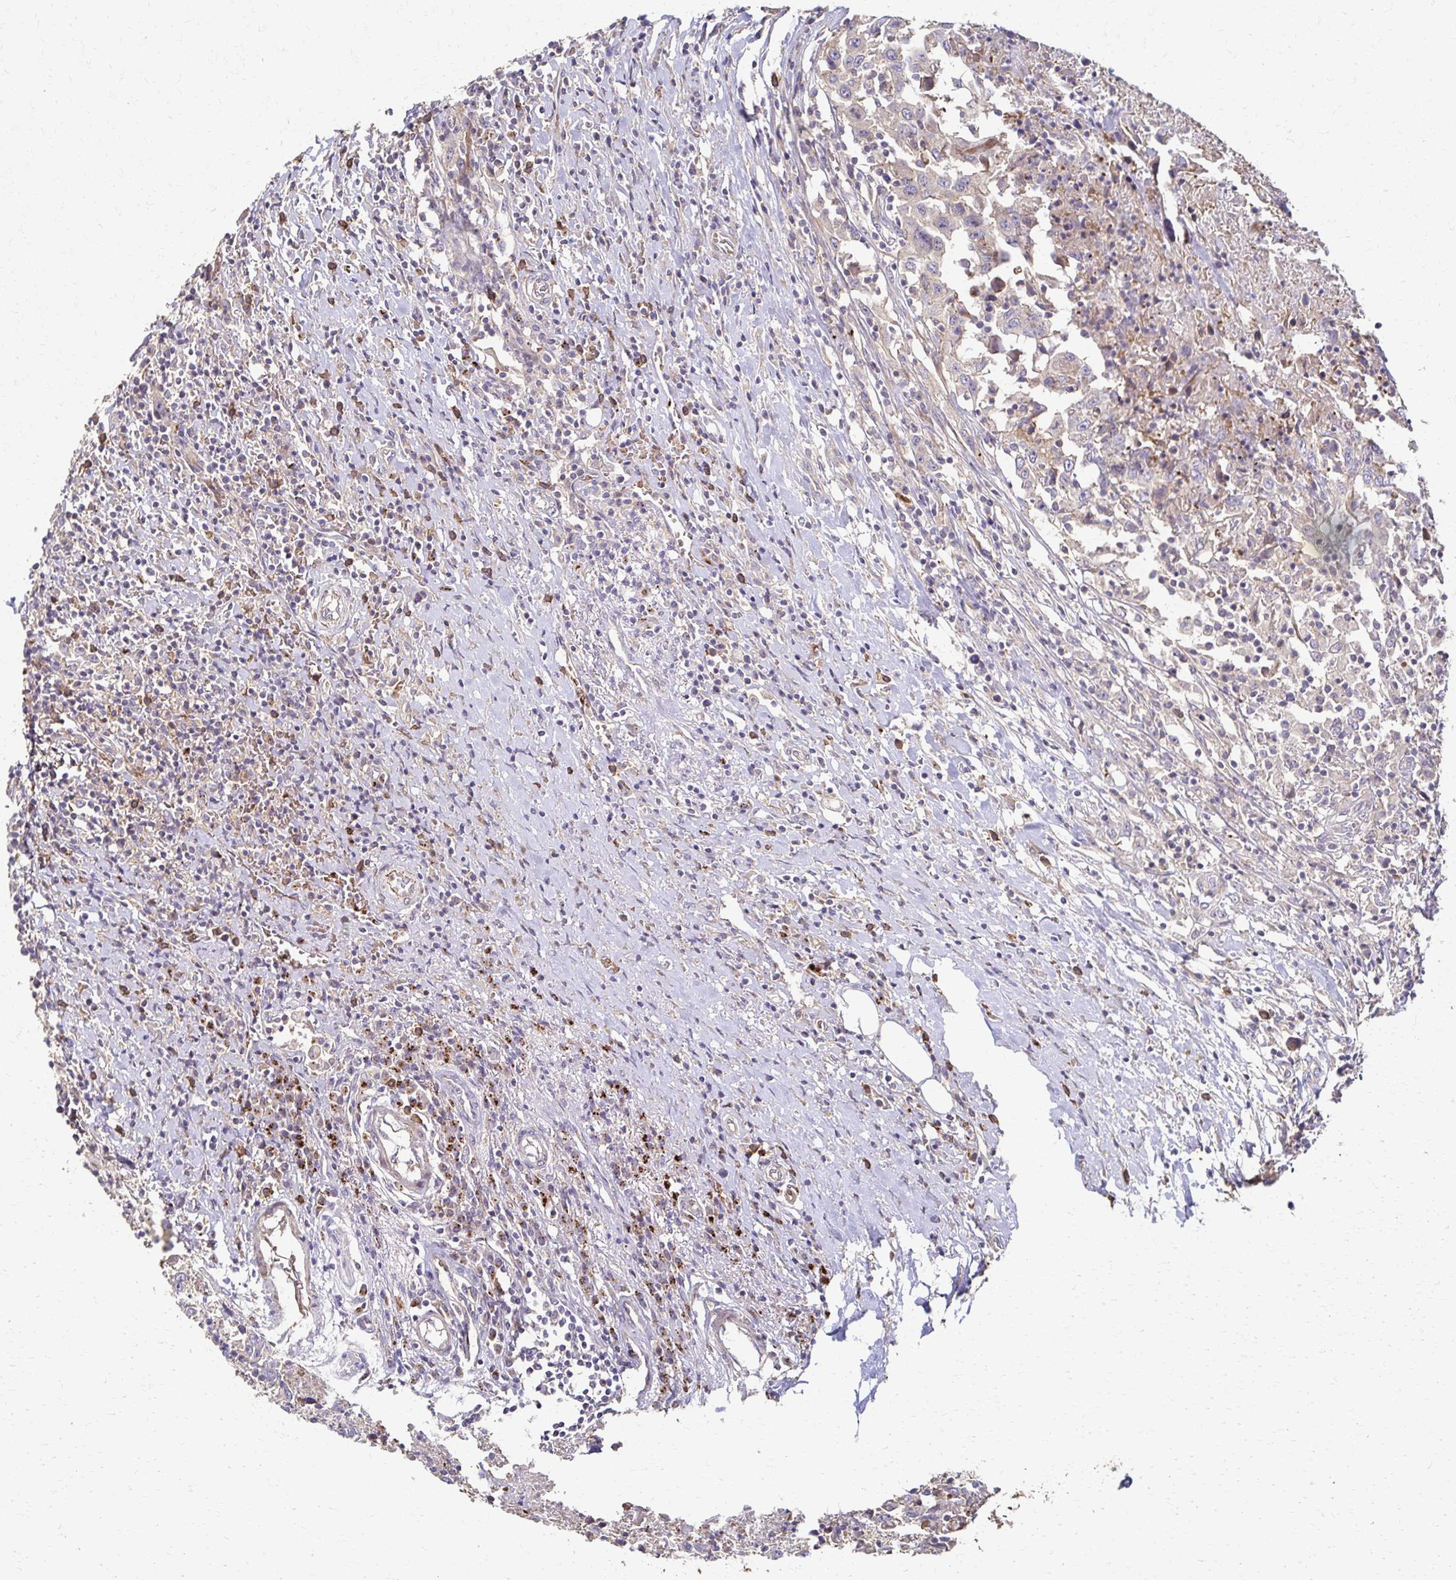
{"staining": {"intensity": "weak", "quantity": "<25%", "location": "cytoplasmic/membranous"}, "tissue": "urothelial cancer", "cell_type": "Tumor cells", "image_type": "cancer", "snomed": [{"axis": "morphology", "description": "Urothelial carcinoma, High grade"}, {"axis": "topography", "description": "Urinary bladder"}], "caption": "Immunohistochemistry of human high-grade urothelial carcinoma demonstrates no staining in tumor cells.", "gene": "SKA2", "patient": {"sex": "male", "age": 61}}